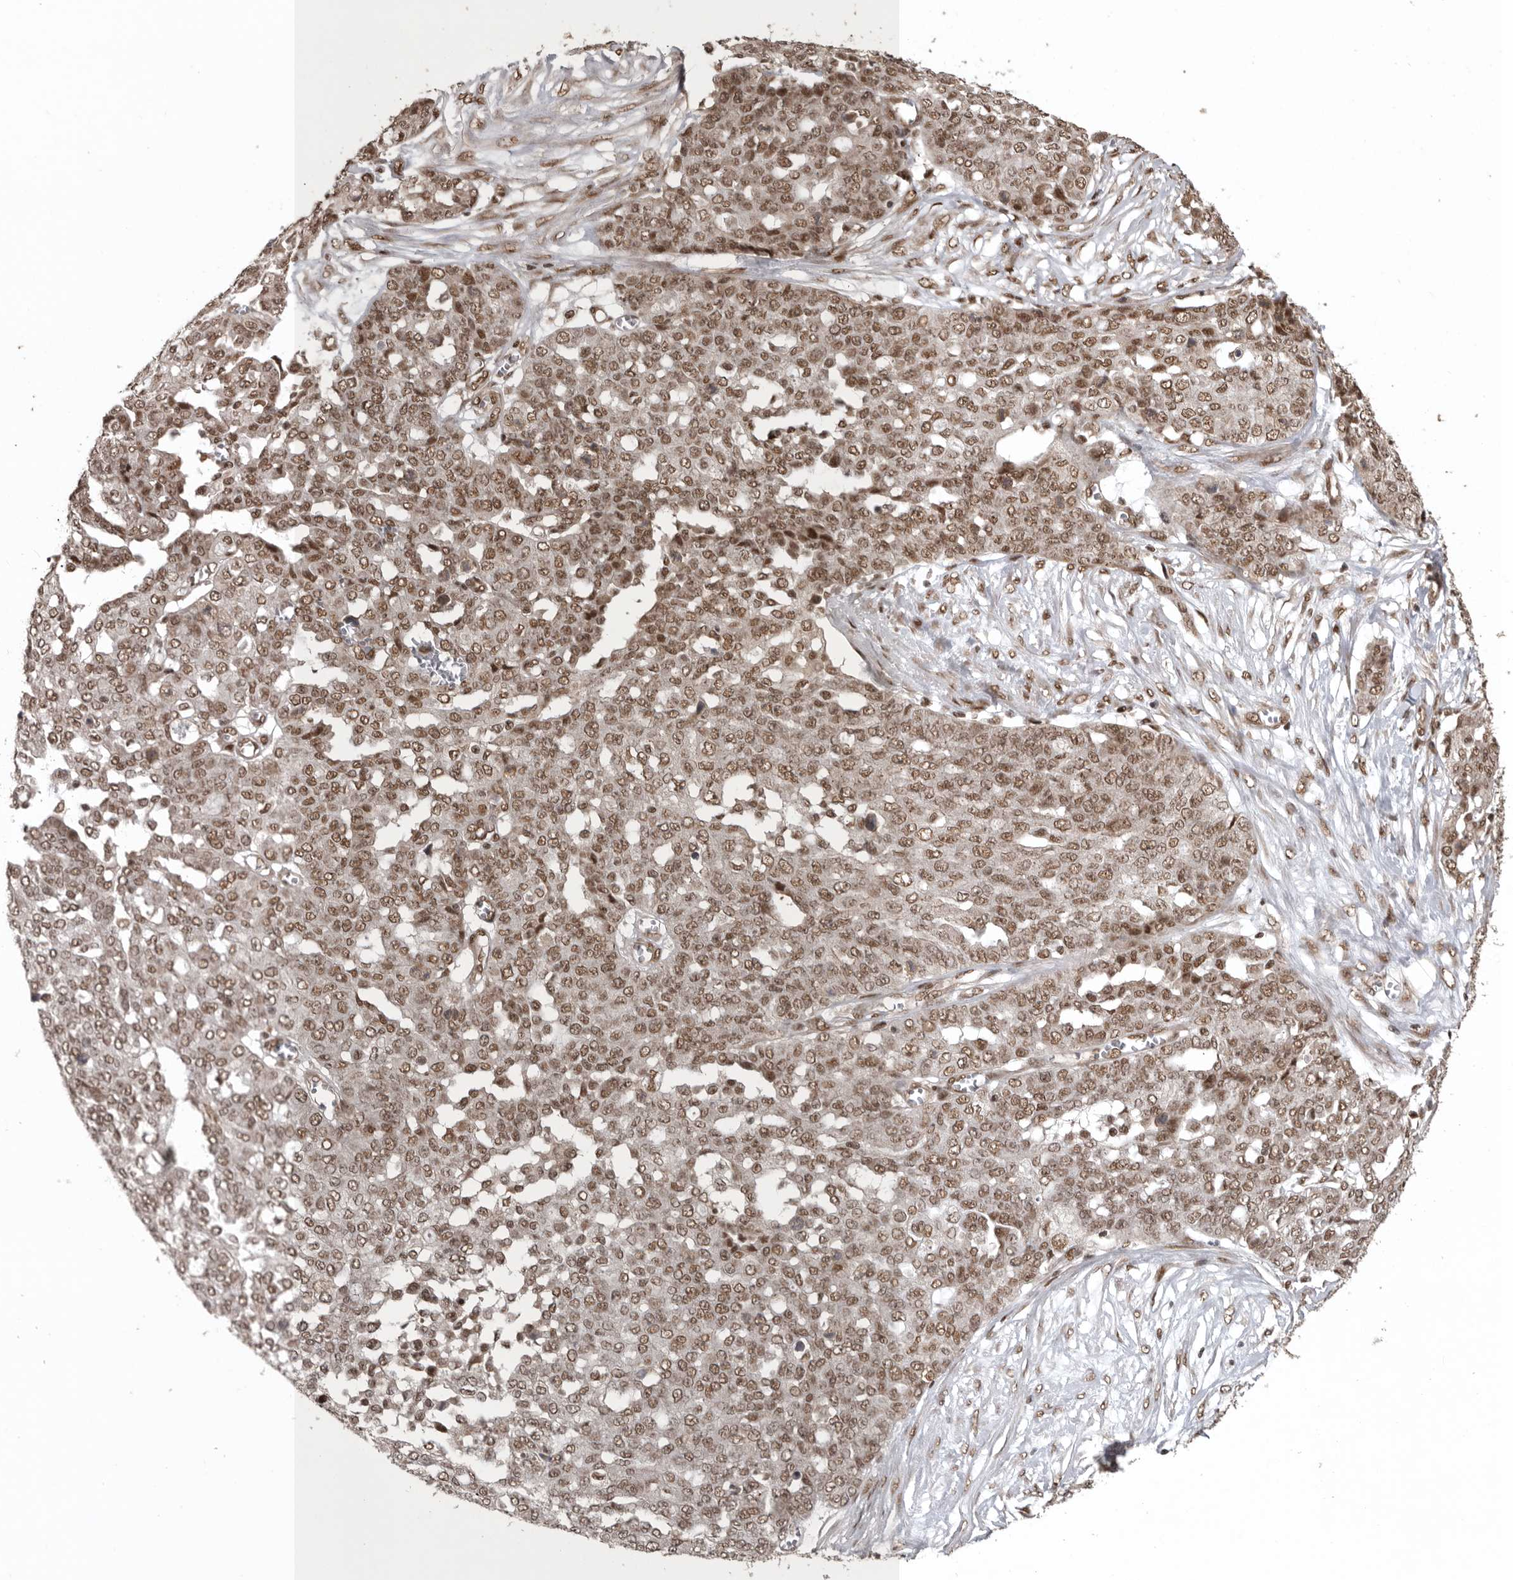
{"staining": {"intensity": "moderate", "quantity": ">75%", "location": "nuclear"}, "tissue": "ovarian cancer", "cell_type": "Tumor cells", "image_type": "cancer", "snomed": [{"axis": "morphology", "description": "Cystadenocarcinoma, serous, NOS"}, {"axis": "topography", "description": "Soft tissue"}, {"axis": "topography", "description": "Ovary"}], "caption": "This photomicrograph exhibits IHC staining of ovarian cancer (serous cystadenocarcinoma), with medium moderate nuclear positivity in about >75% of tumor cells.", "gene": "CBLL1", "patient": {"sex": "female", "age": 57}}